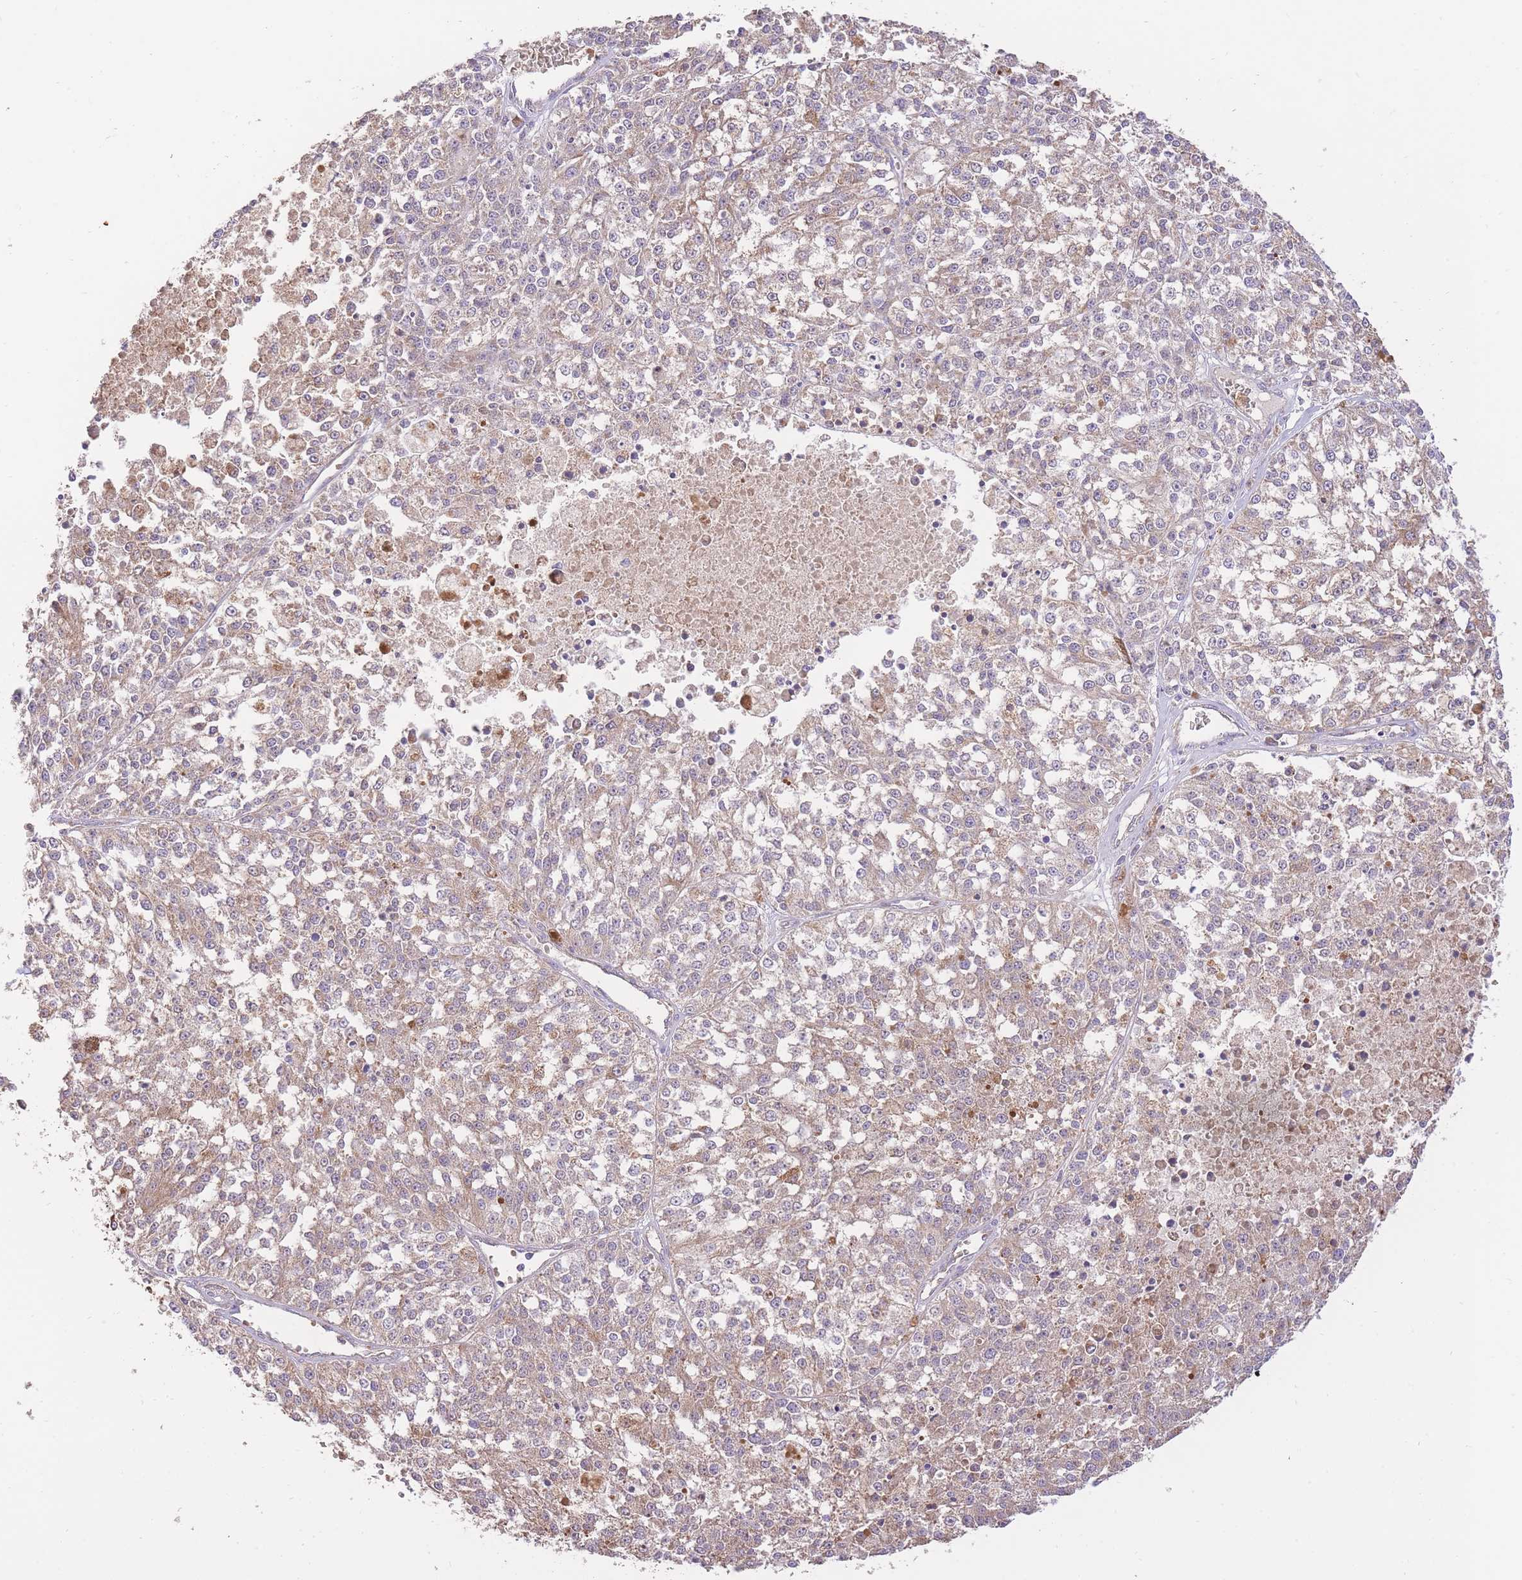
{"staining": {"intensity": "weak", "quantity": ">75%", "location": "cytoplasmic/membranous"}, "tissue": "melanoma", "cell_type": "Tumor cells", "image_type": "cancer", "snomed": [{"axis": "morphology", "description": "Malignant melanoma, NOS"}, {"axis": "topography", "description": "Skin"}], "caption": "Human malignant melanoma stained with a brown dye reveals weak cytoplasmic/membranous positive staining in approximately >75% of tumor cells.", "gene": "PREP", "patient": {"sex": "female", "age": 64}}